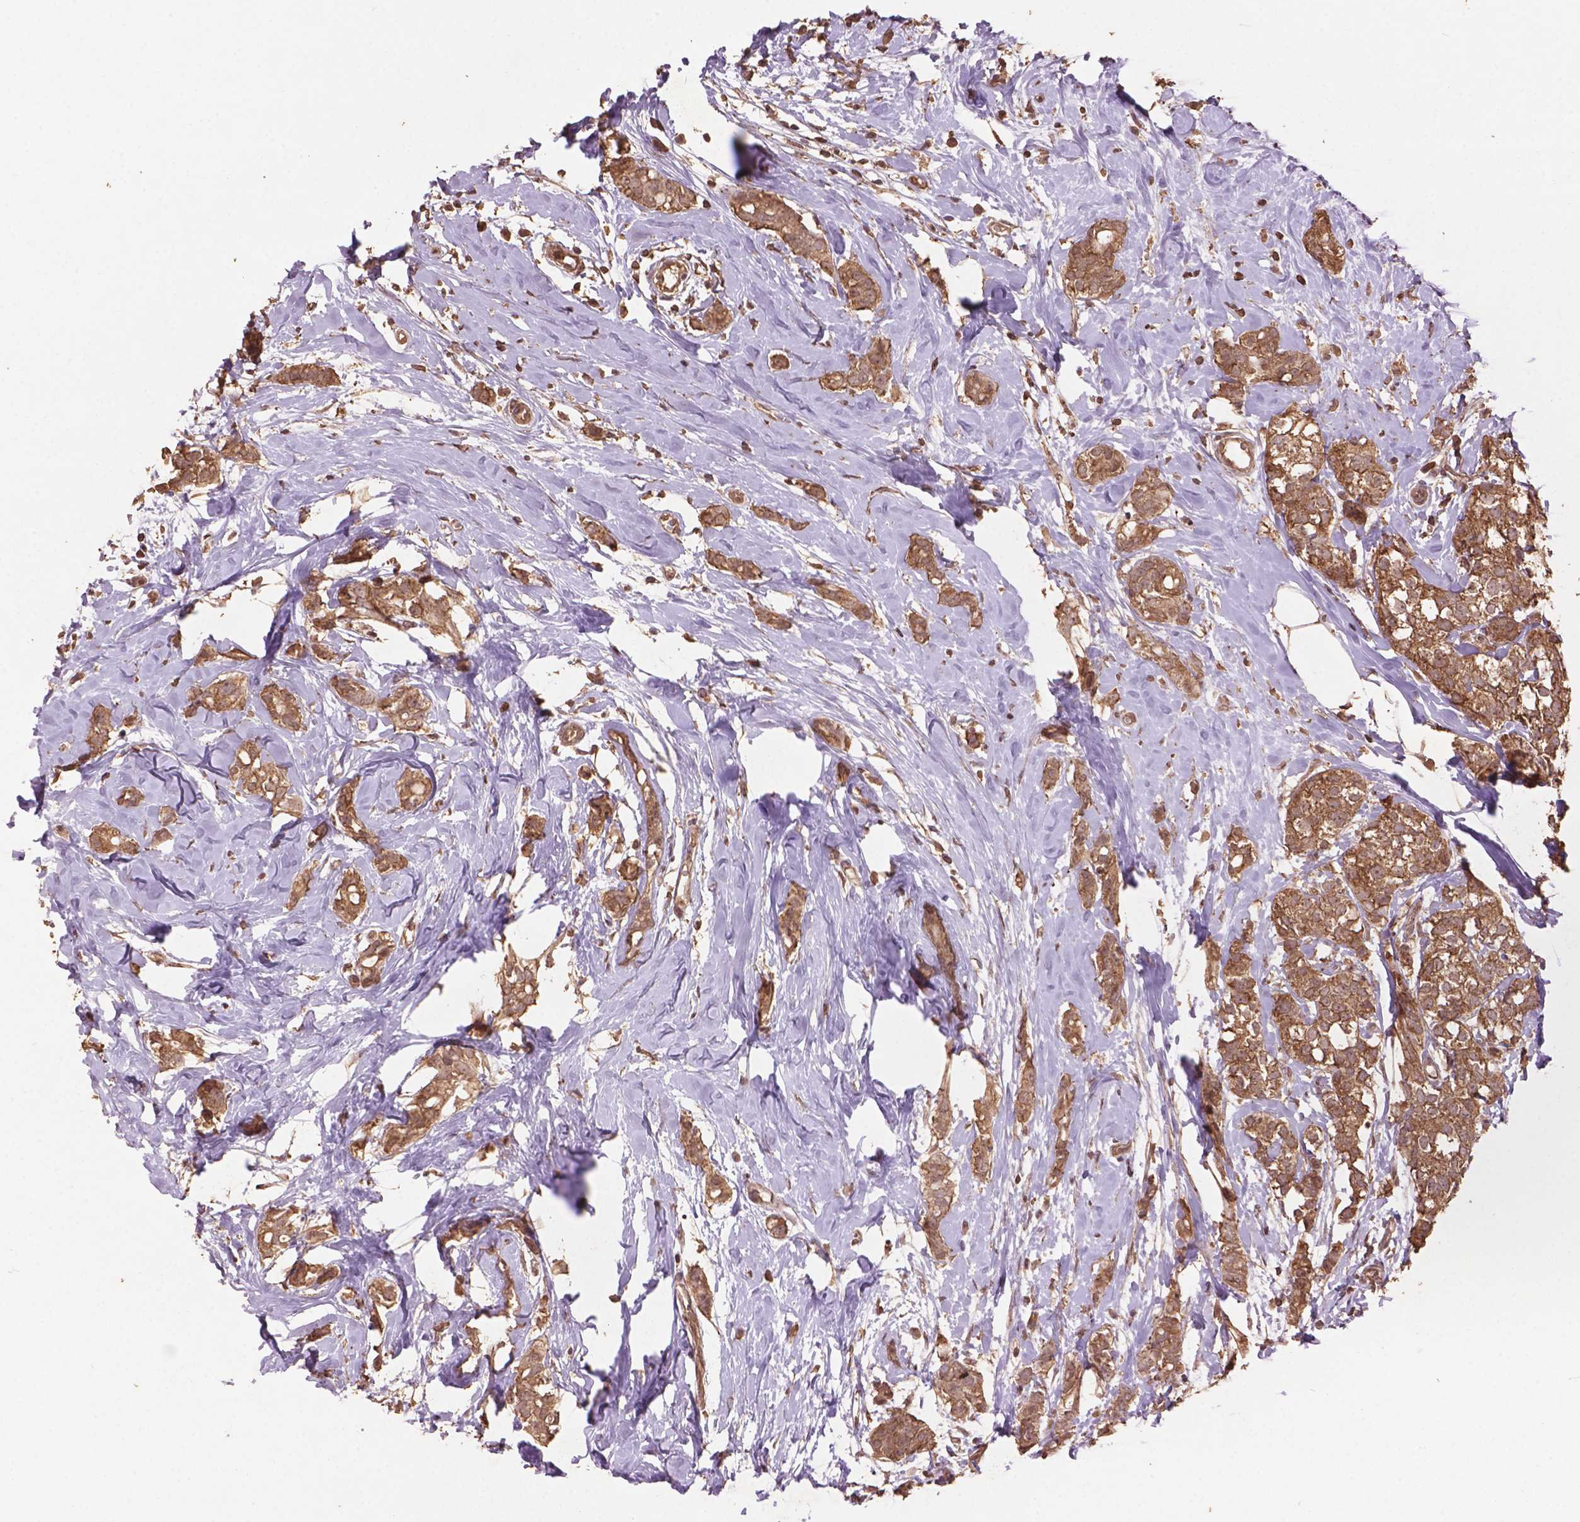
{"staining": {"intensity": "weak", "quantity": ">75%", "location": "cytoplasmic/membranous"}, "tissue": "breast cancer", "cell_type": "Tumor cells", "image_type": "cancer", "snomed": [{"axis": "morphology", "description": "Duct carcinoma"}, {"axis": "topography", "description": "Breast"}], "caption": "Immunohistochemical staining of breast cancer (invasive ductal carcinoma) displays weak cytoplasmic/membranous protein expression in approximately >75% of tumor cells.", "gene": "BABAM1", "patient": {"sex": "female", "age": 40}}